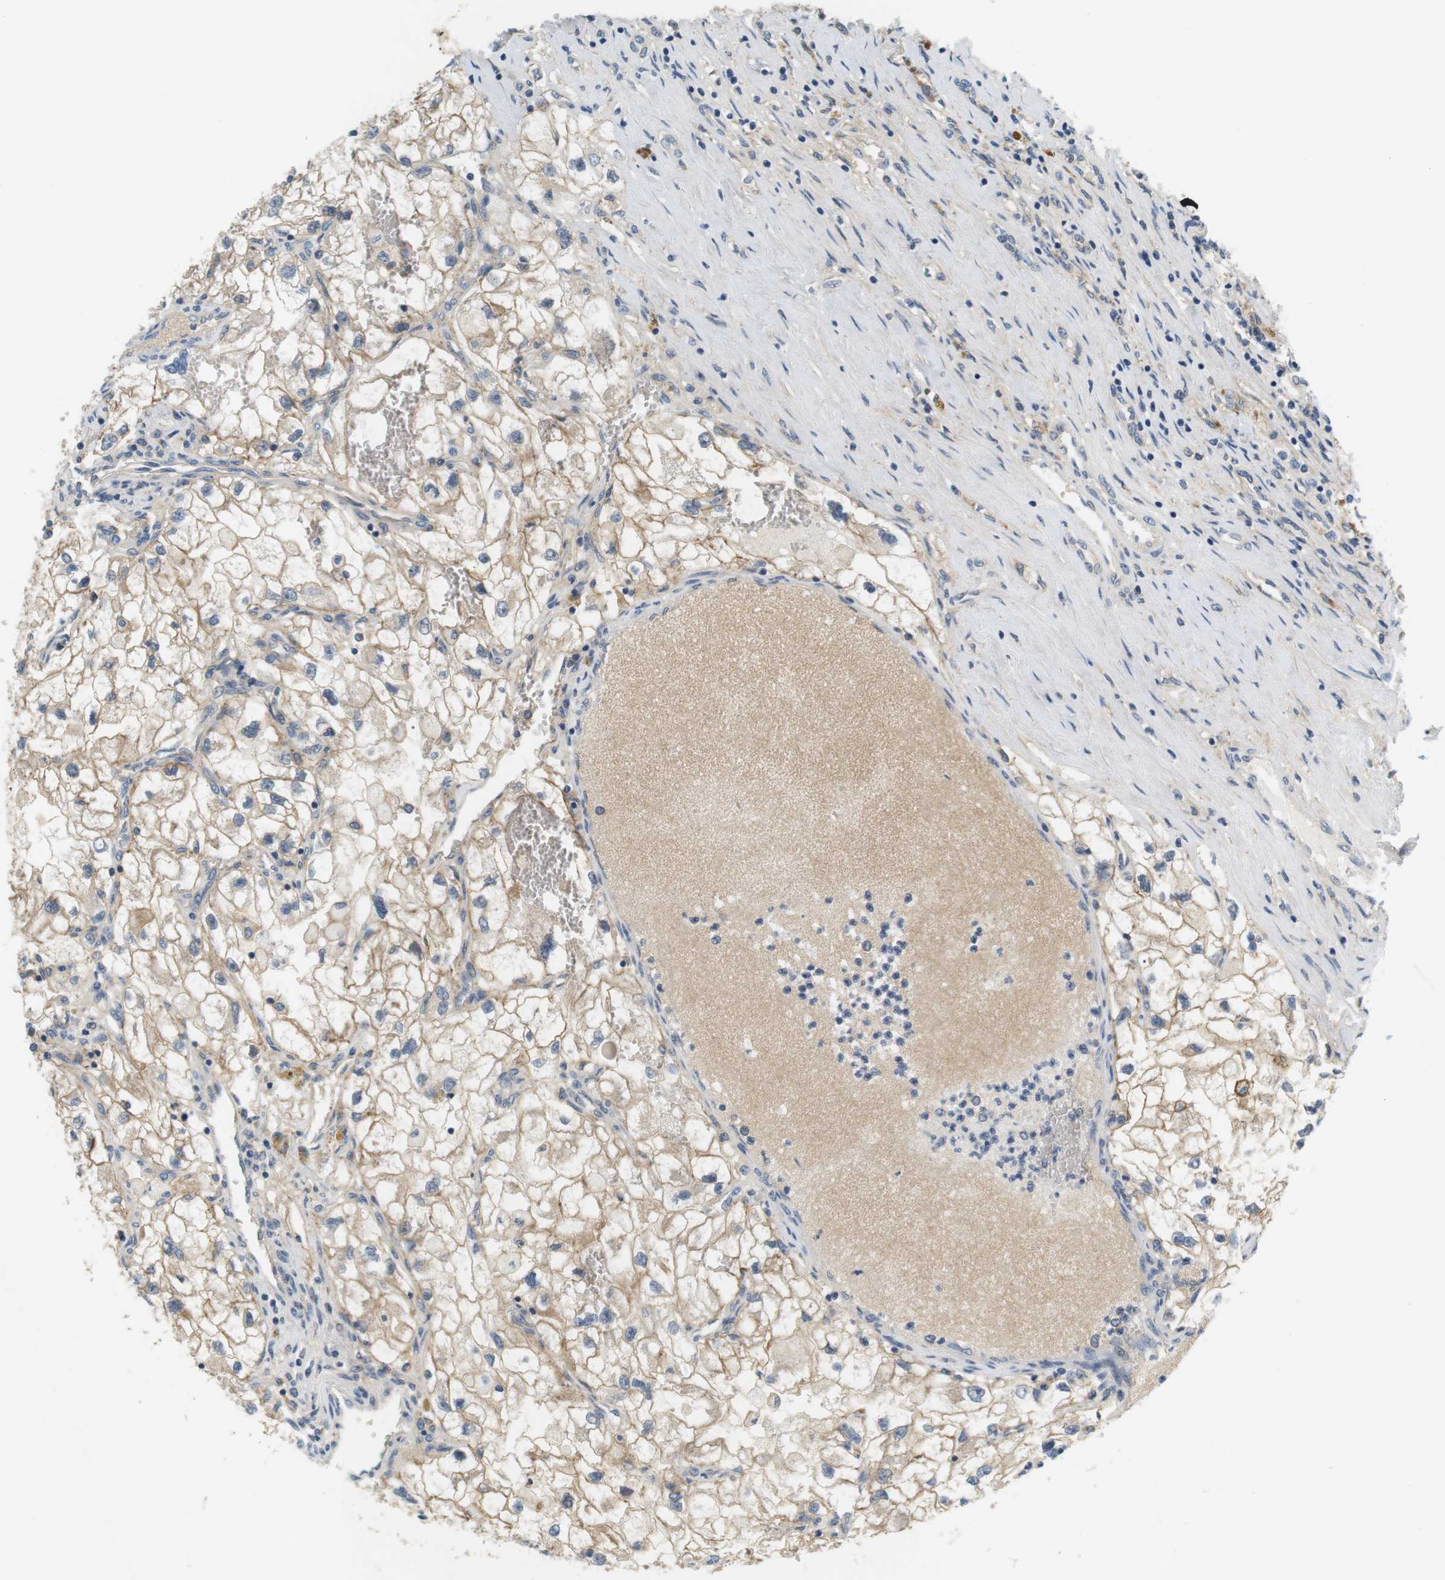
{"staining": {"intensity": "weak", "quantity": ">75%", "location": "cytoplasmic/membranous"}, "tissue": "renal cancer", "cell_type": "Tumor cells", "image_type": "cancer", "snomed": [{"axis": "morphology", "description": "Adenocarcinoma, NOS"}, {"axis": "topography", "description": "Kidney"}], "caption": "Adenocarcinoma (renal) stained with a brown dye demonstrates weak cytoplasmic/membranous positive expression in approximately >75% of tumor cells.", "gene": "SLC30A1", "patient": {"sex": "female", "age": 70}}